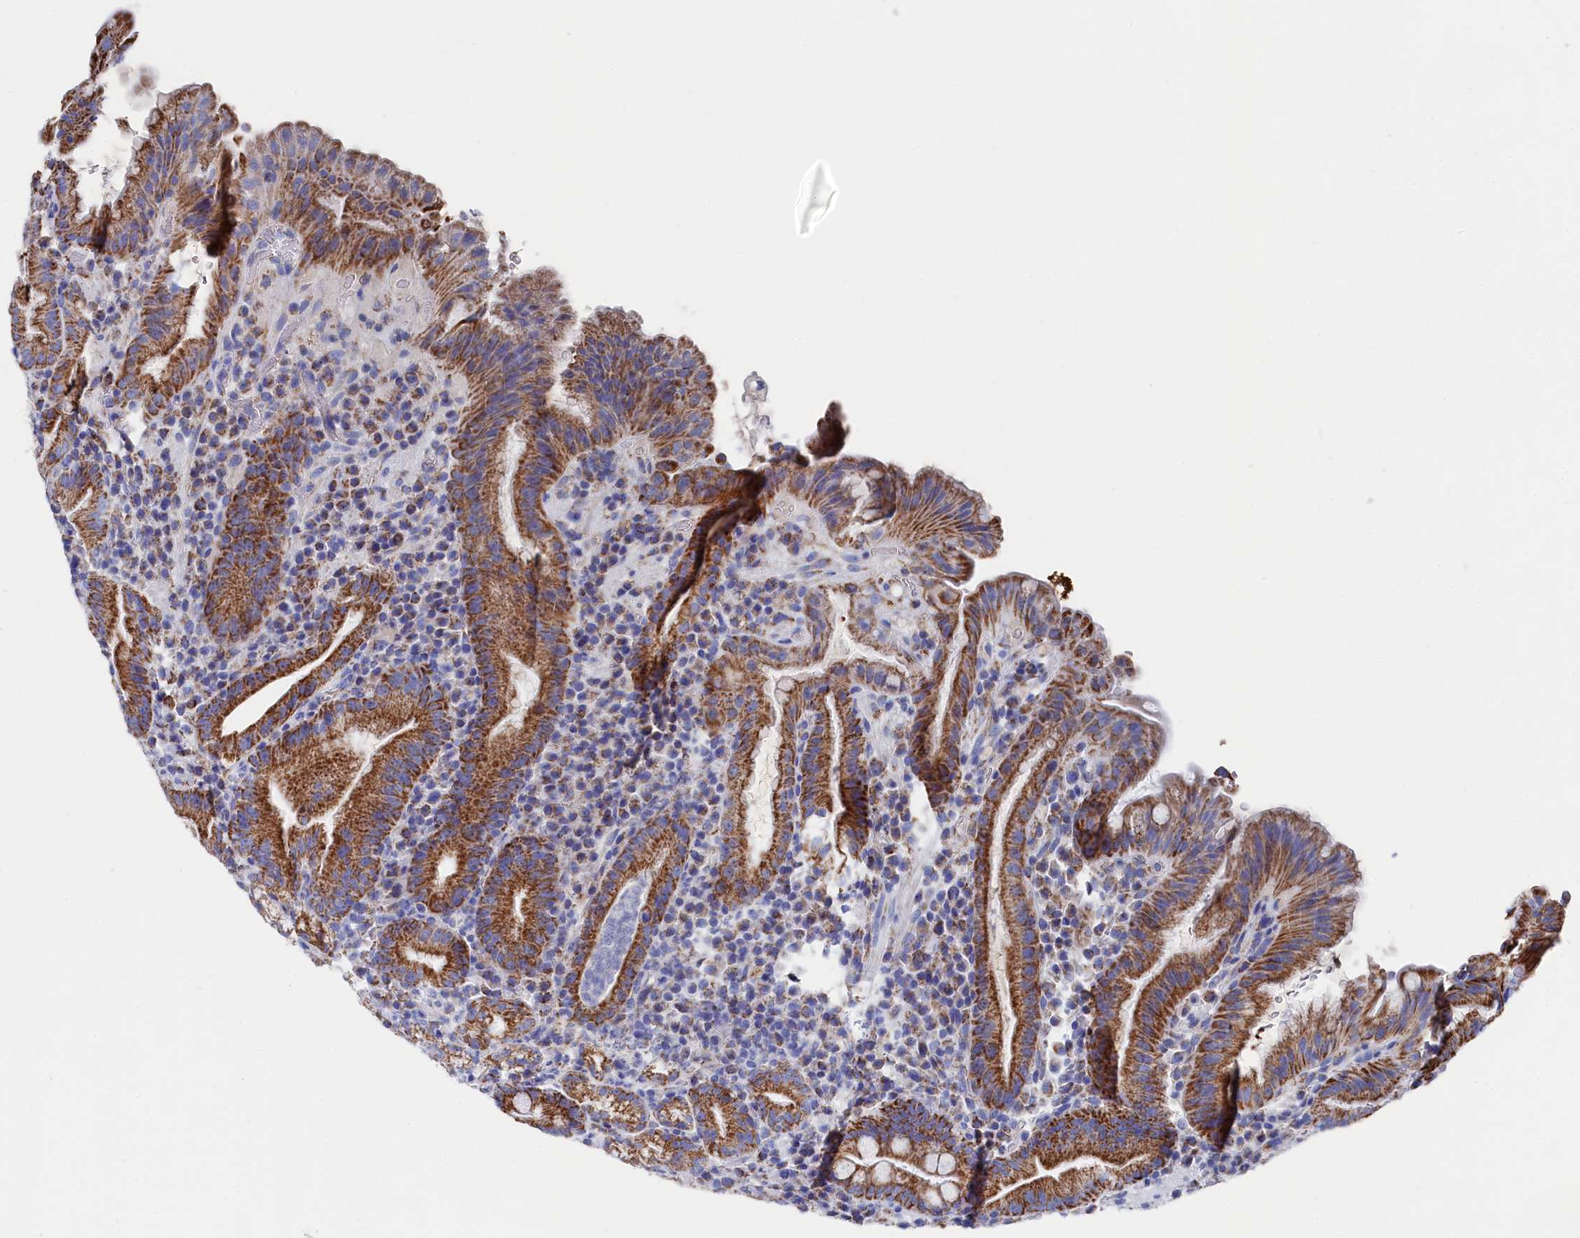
{"staining": {"intensity": "strong", "quantity": ">75%", "location": "cytoplasmic/membranous"}, "tissue": "stomach", "cell_type": "Glandular cells", "image_type": "normal", "snomed": [{"axis": "morphology", "description": "Normal tissue, NOS"}, {"axis": "morphology", "description": "Inflammation, NOS"}, {"axis": "topography", "description": "Stomach"}], "caption": "The histopathology image reveals immunohistochemical staining of benign stomach. There is strong cytoplasmic/membranous expression is present in approximately >75% of glandular cells.", "gene": "MMAB", "patient": {"sex": "male", "age": 79}}